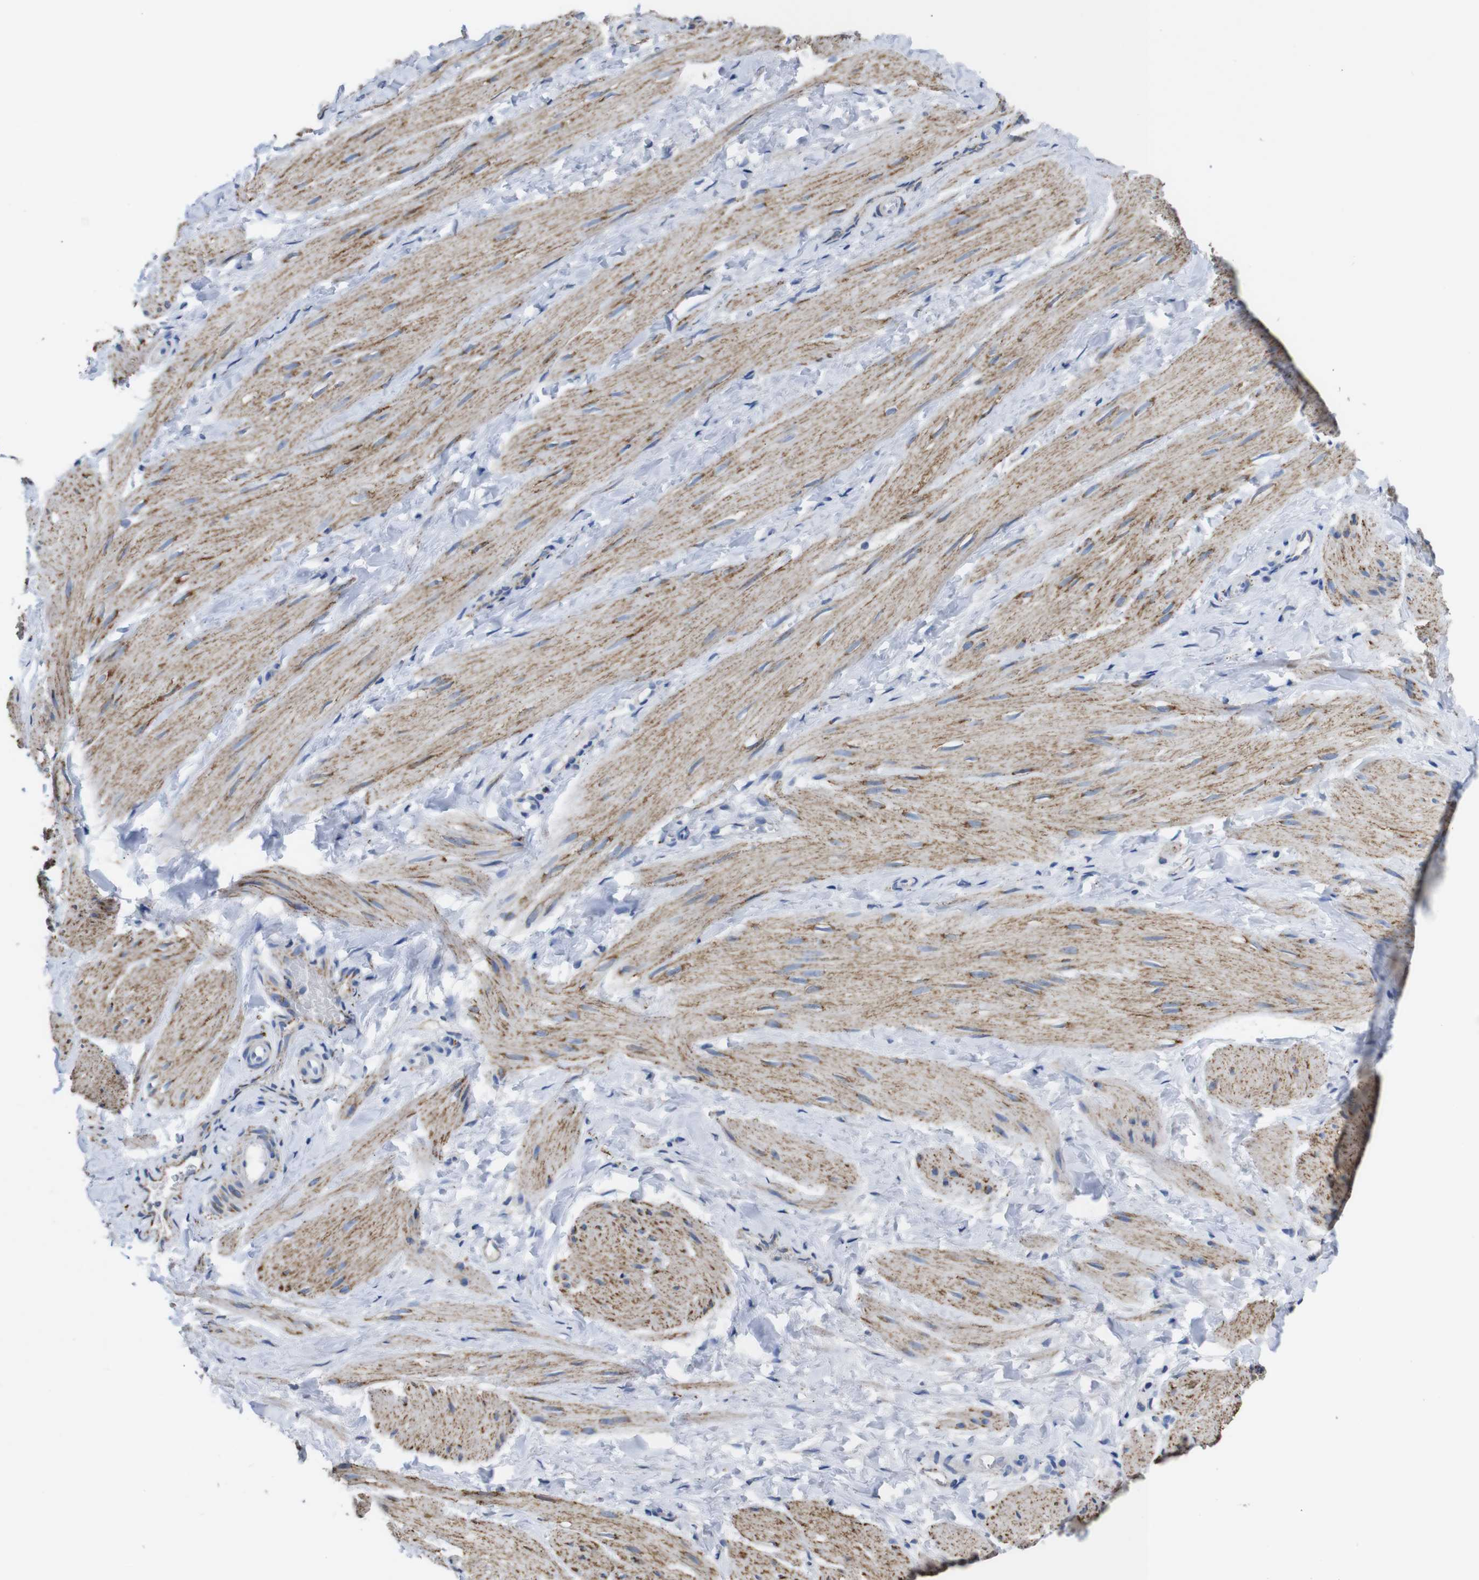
{"staining": {"intensity": "moderate", "quantity": "25%-75%", "location": "cytoplasmic/membranous"}, "tissue": "smooth muscle", "cell_type": "Smooth muscle cells", "image_type": "normal", "snomed": [{"axis": "morphology", "description": "Normal tissue, NOS"}, {"axis": "topography", "description": "Smooth muscle"}], "caption": "Human smooth muscle stained with a brown dye shows moderate cytoplasmic/membranous positive staining in approximately 25%-75% of smooth muscle cells.", "gene": "MAOA", "patient": {"sex": "male", "age": 16}}